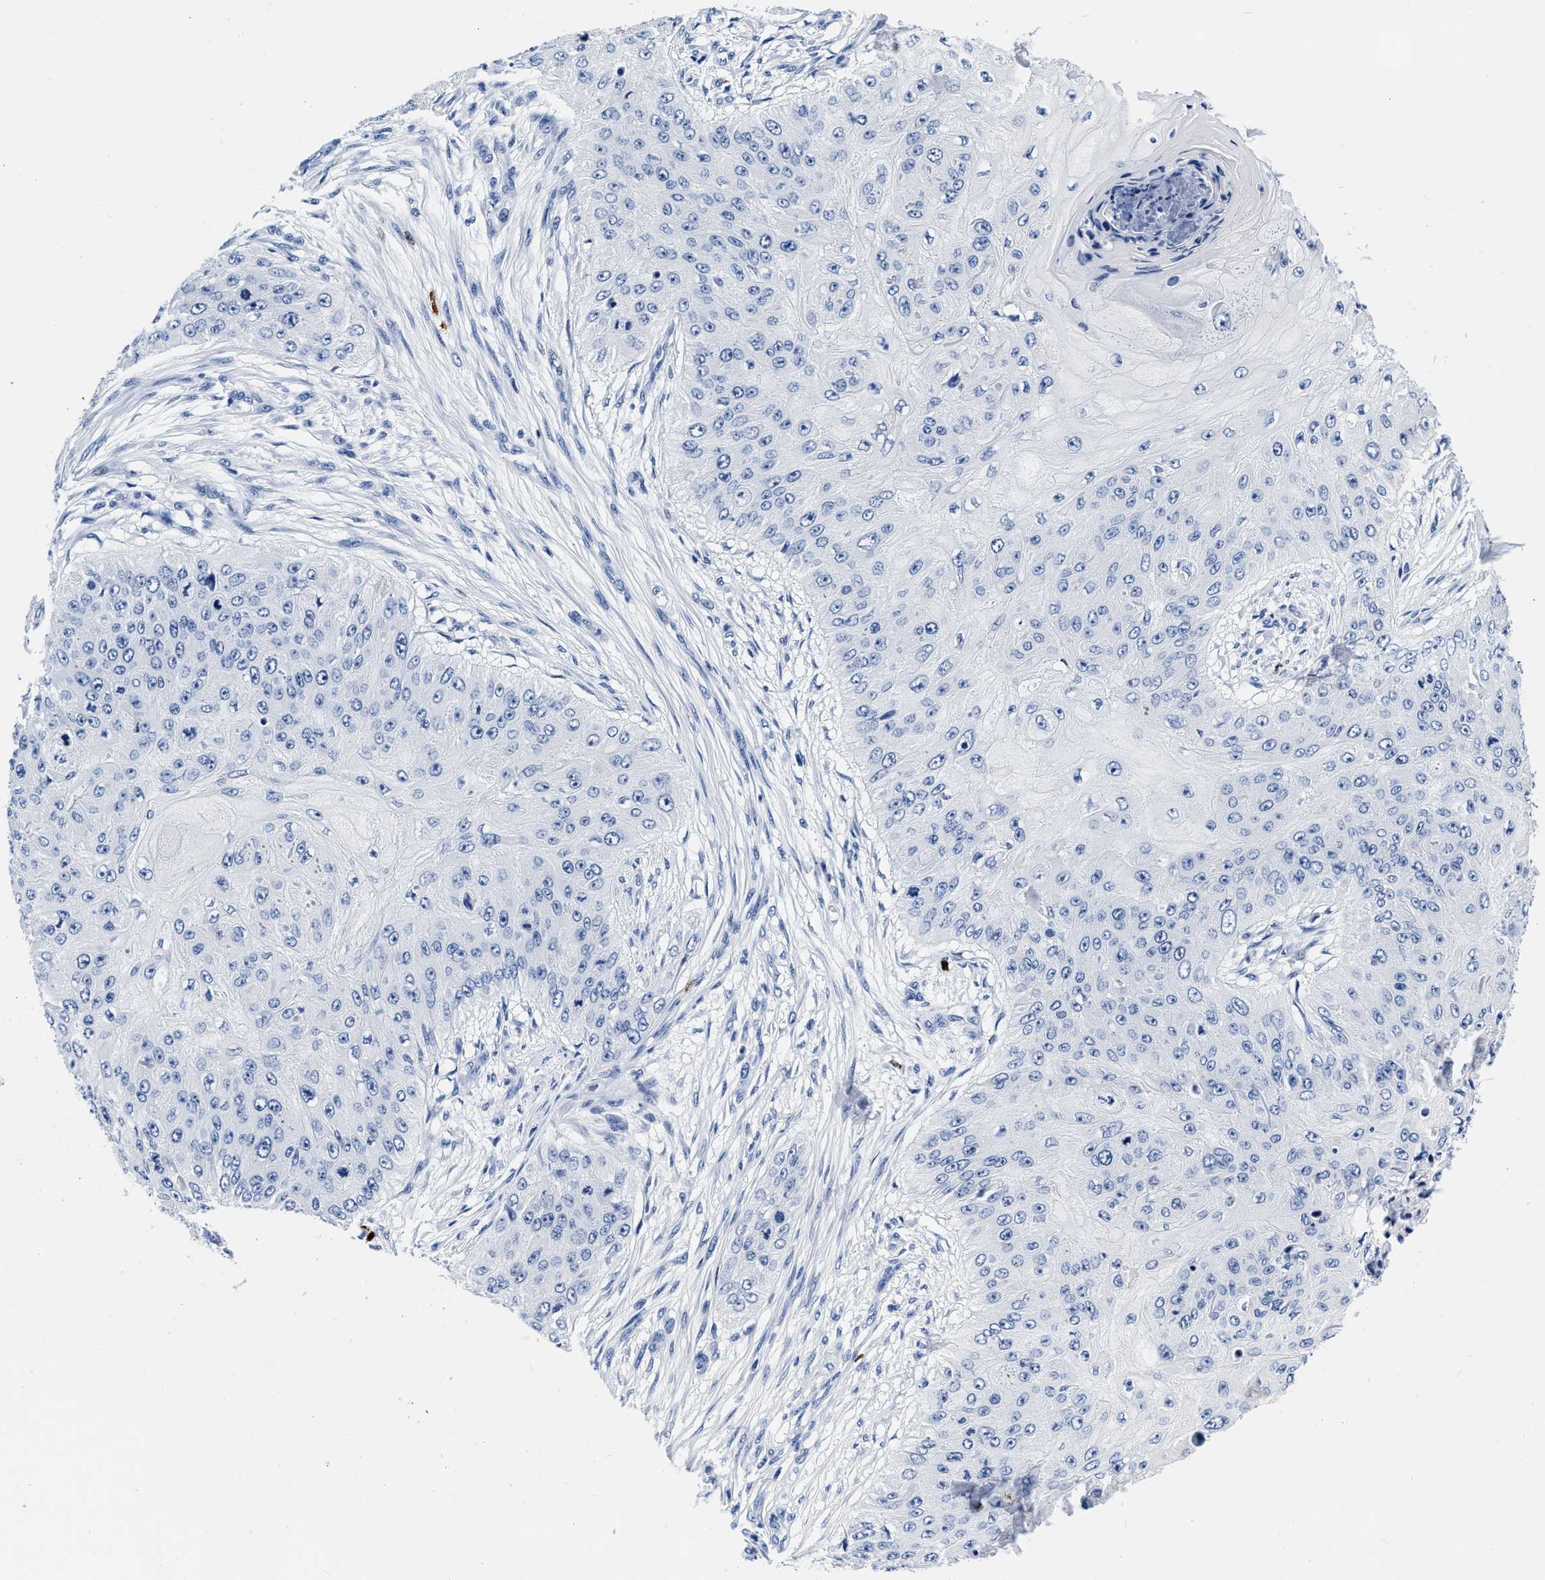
{"staining": {"intensity": "negative", "quantity": "none", "location": "none"}, "tissue": "skin cancer", "cell_type": "Tumor cells", "image_type": "cancer", "snomed": [{"axis": "morphology", "description": "Squamous cell carcinoma, NOS"}, {"axis": "topography", "description": "Skin"}], "caption": "Squamous cell carcinoma (skin) was stained to show a protein in brown. There is no significant positivity in tumor cells.", "gene": "CER1", "patient": {"sex": "female", "age": 80}}